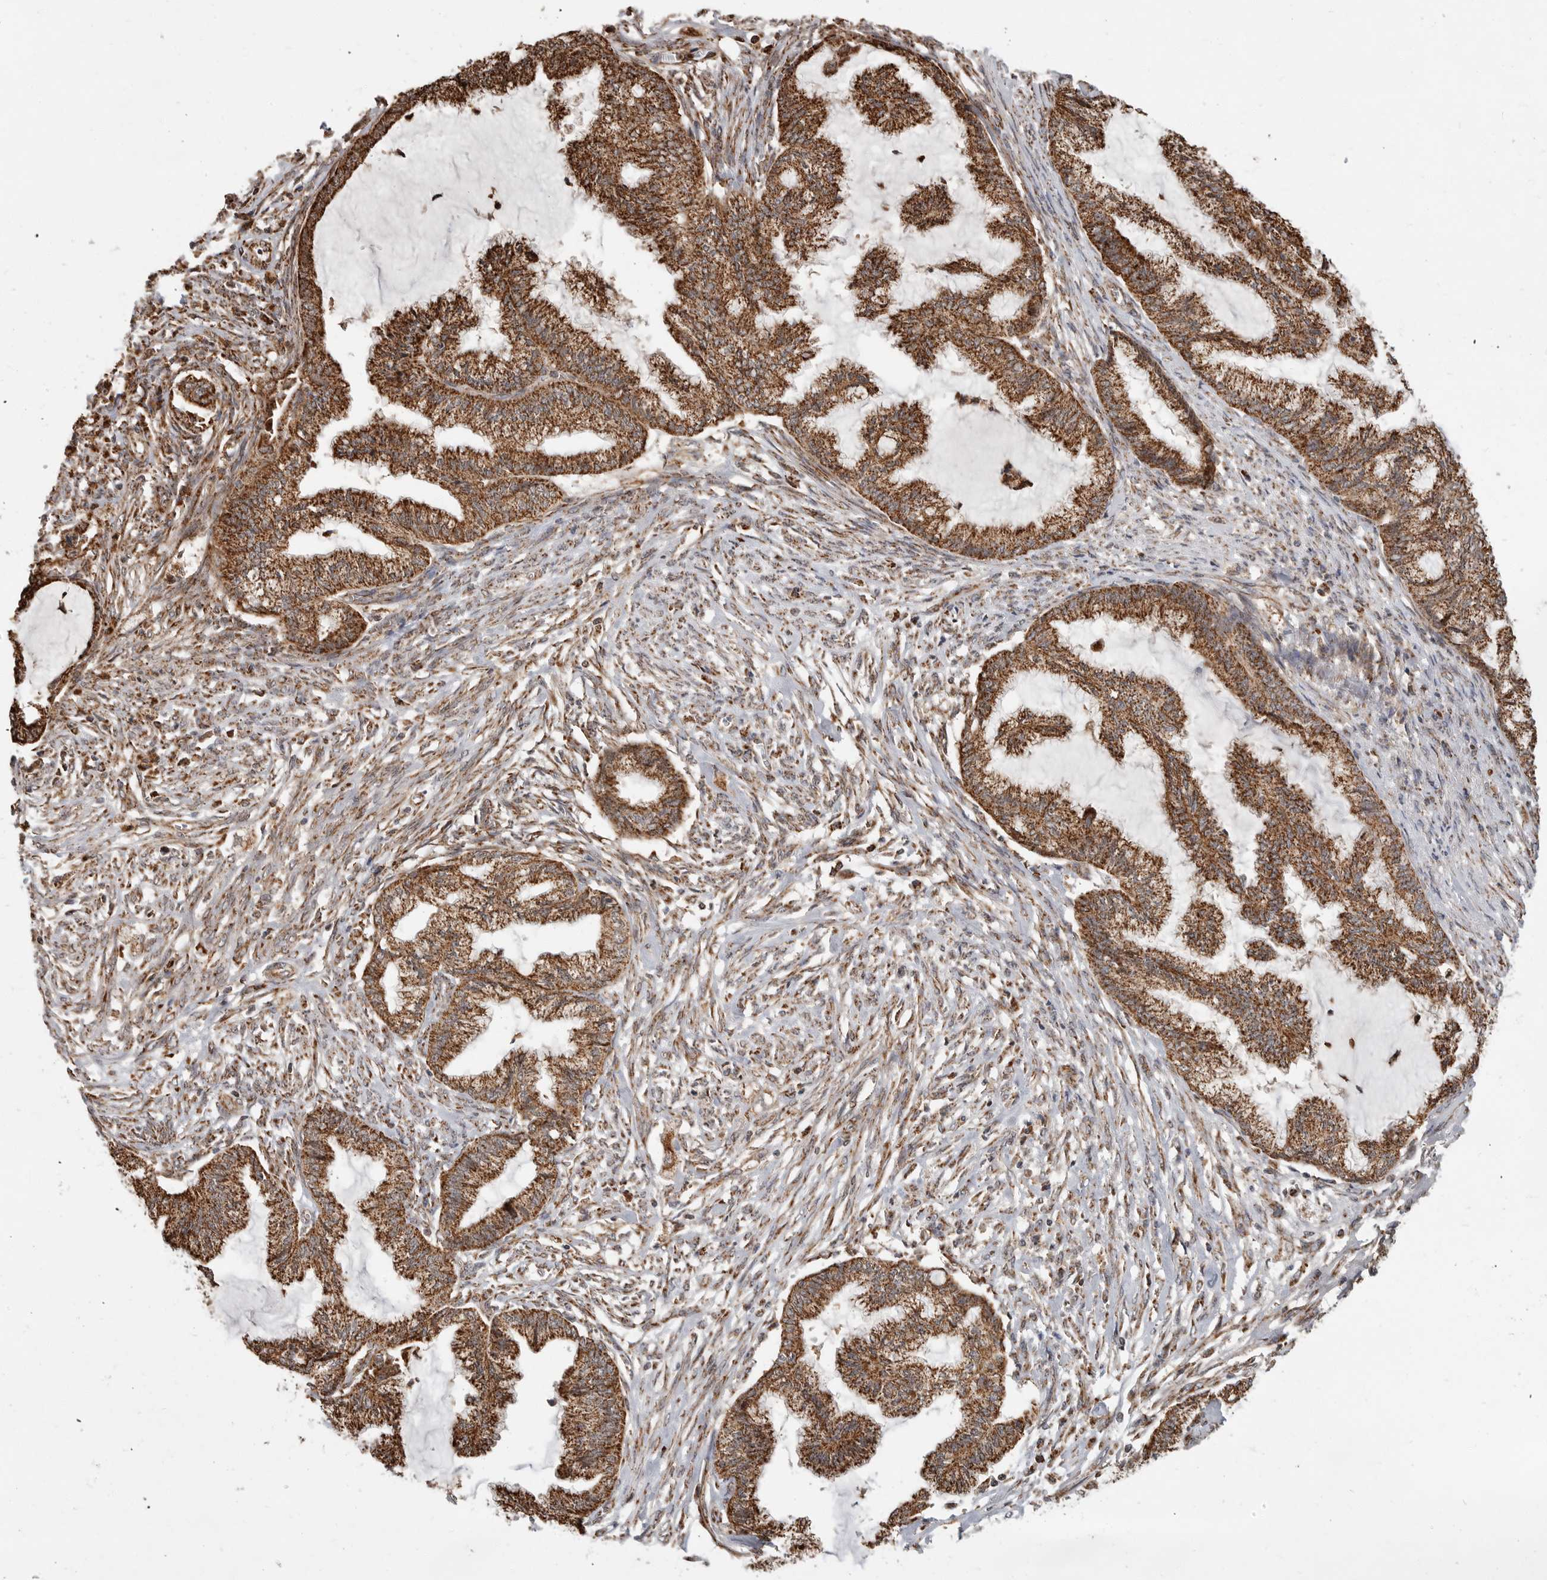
{"staining": {"intensity": "strong", "quantity": ">75%", "location": "cytoplasmic/membranous"}, "tissue": "endometrial cancer", "cell_type": "Tumor cells", "image_type": "cancer", "snomed": [{"axis": "morphology", "description": "Adenocarcinoma, NOS"}, {"axis": "topography", "description": "Endometrium"}], "caption": "High-power microscopy captured an IHC image of endometrial adenocarcinoma, revealing strong cytoplasmic/membranous positivity in about >75% of tumor cells. Using DAB (brown) and hematoxylin (blue) stains, captured at high magnification using brightfield microscopy.", "gene": "GCNT2", "patient": {"sex": "female", "age": 86}}